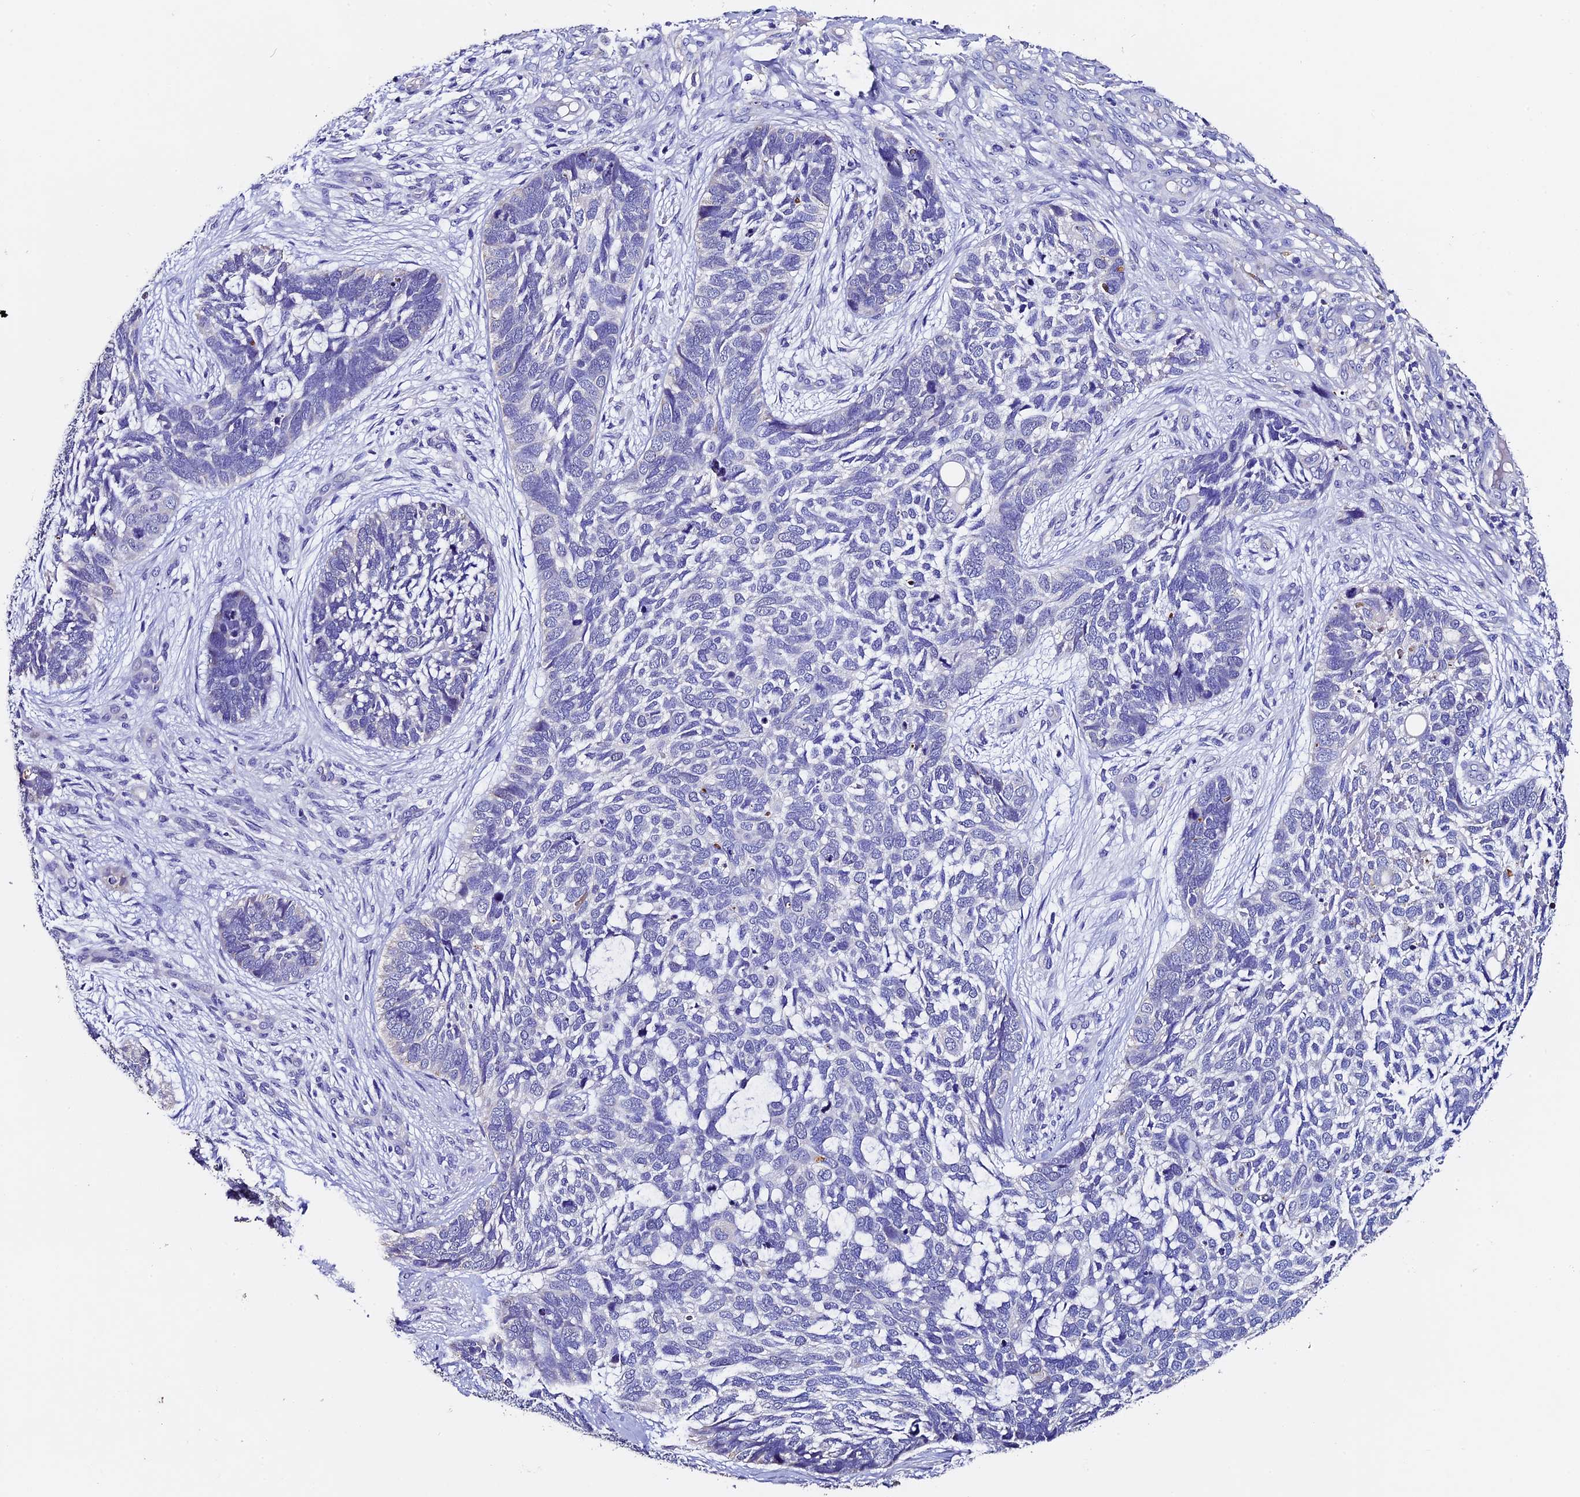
{"staining": {"intensity": "negative", "quantity": "none", "location": "none"}, "tissue": "skin cancer", "cell_type": "Tumor cells", "image_type": "cancer", "snomed": [{"axis": "morphology", "description": "Basal cell carcinoma"}, {"axis": "topography", "description": "Skin"}], "caption": "DAB (3,3'-diaminobenzidine) immunohistochemical staining of skin basal cell carcinoma exhibits no significant staining in tumor cells.", "gene": "FBXW9", "patient": {"sex": "male", "age": 88}}